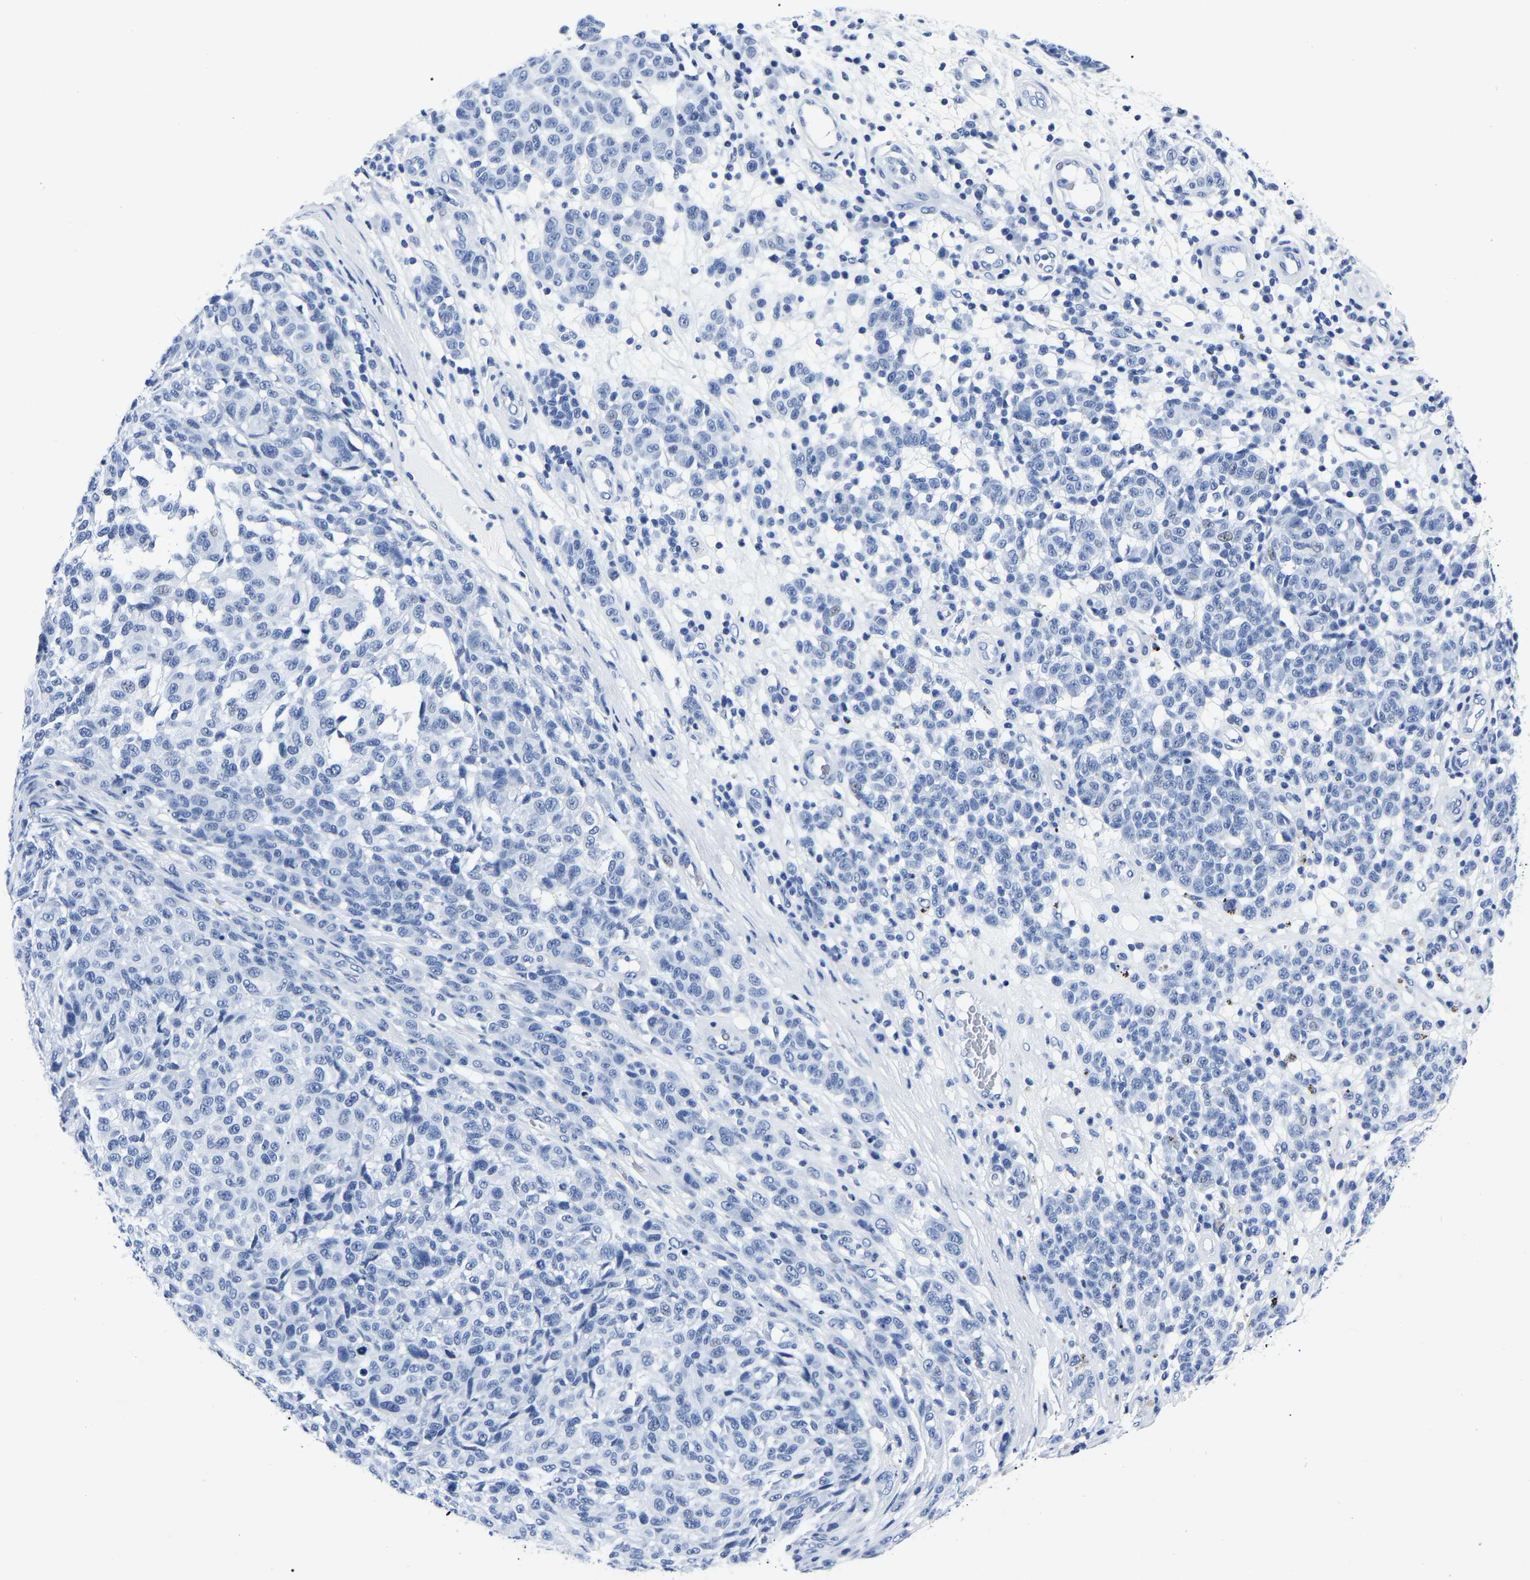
{"staining": {"intensity": "negative", "quantity": "none", "location": "none"}, "tissue": "melanoma", "cell_type": "Tumor cells", "image_type": "cancer", "snomed": [{"axis": "morphology", "description": "Malignant melanoma, NOS"}, {"axis": "topography", "description": "Skin"}], "caption": "Melanoma was stained to show a protein in brown. There is no significant positivity in tumor cells. The staining was performed using DAB (3,3'-diaminobenzidine) to visualize the protein expression in brown, while the nuclei were stained in blue with hematoxylin (Magnification: 20x).", "gene": "IMPG2", "patient": {"sex": "male", "age": 59}}